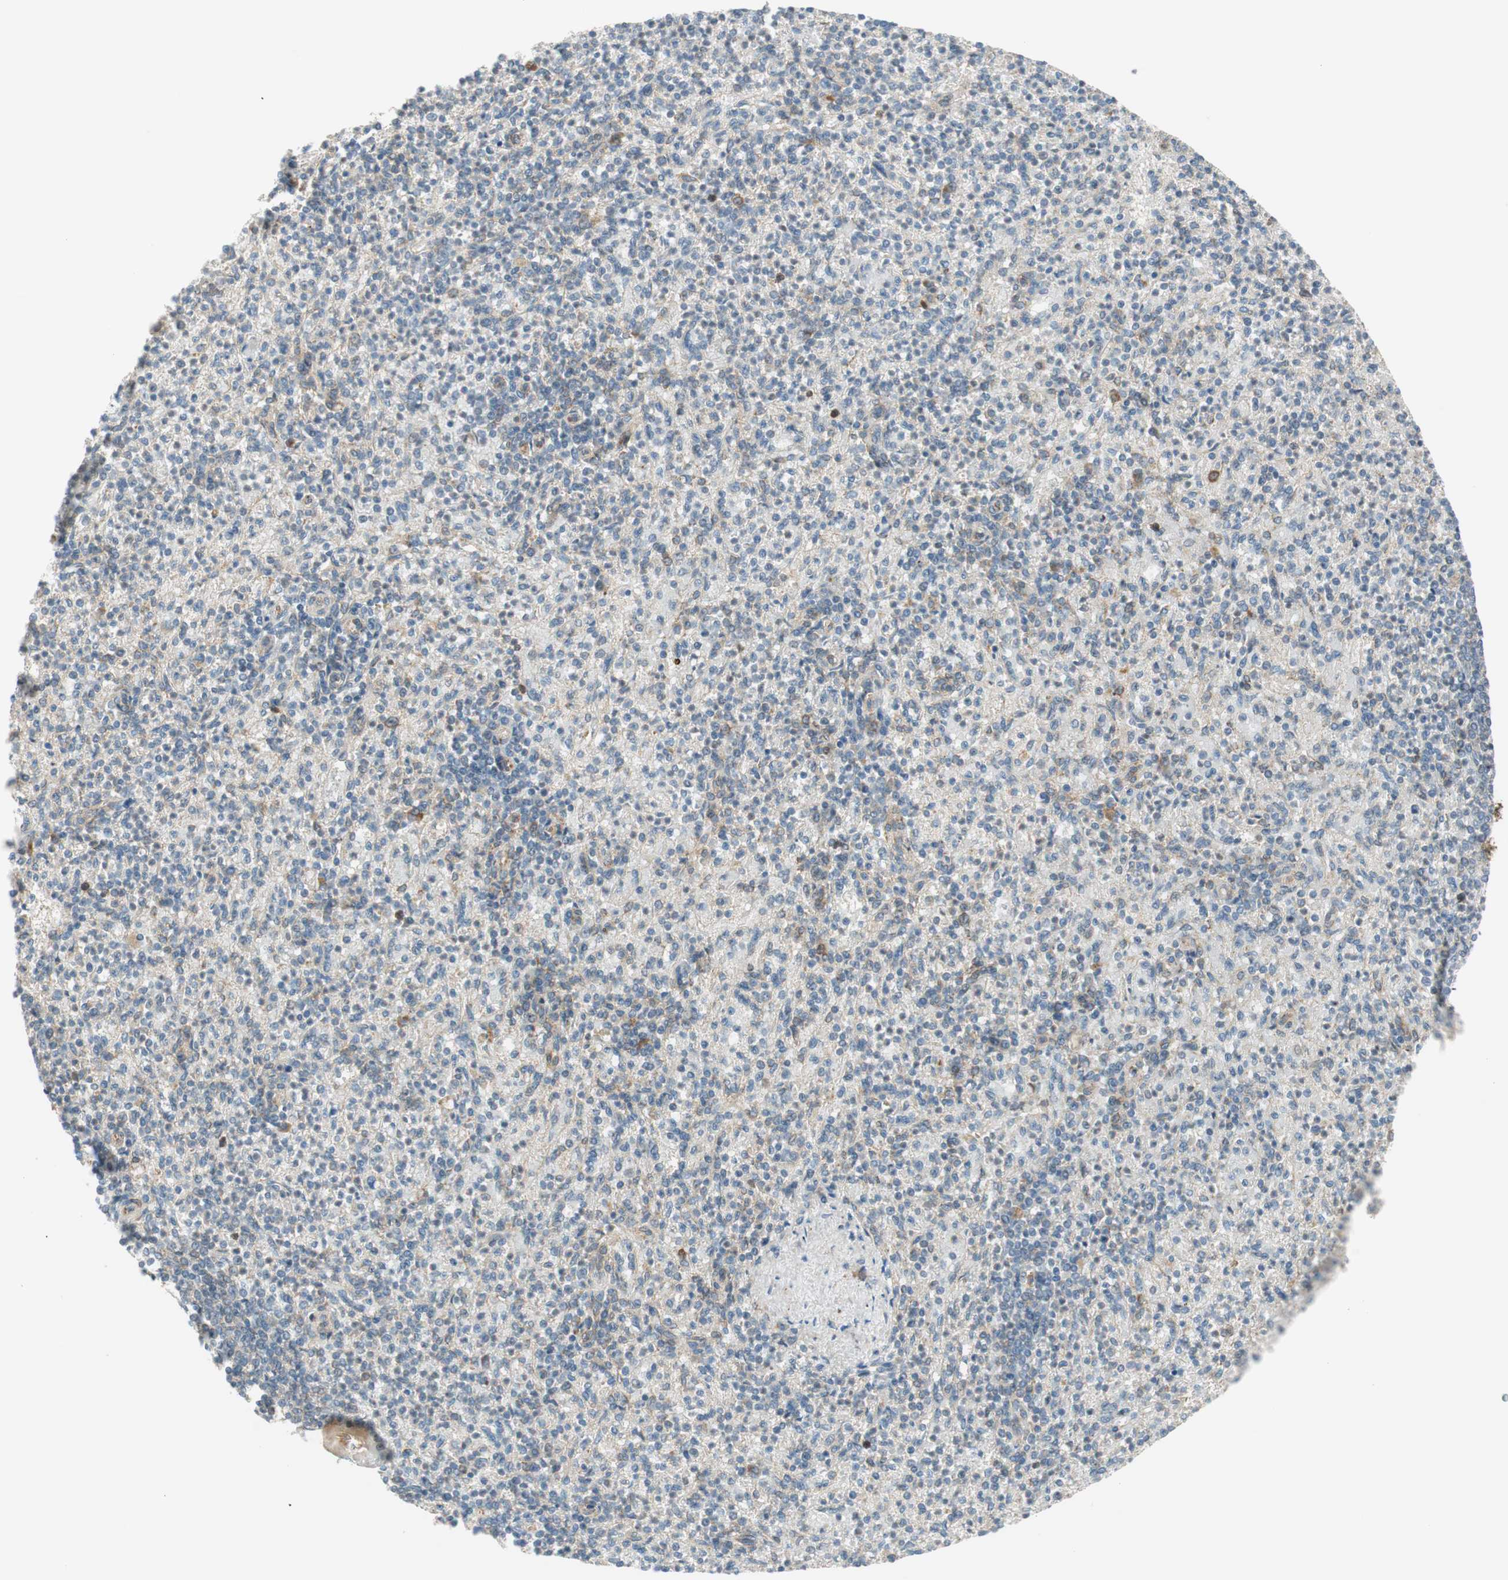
{"staining": {"intensity": "weak", "quantity": "25%-75%", "location": "cytoplasmic/membranous"}, "tissue": "spleen", "cell_type": "Cells in red pulp", "image_type": "normal", "snomed": [{"axis": "morphology", "description": "Normal tissue, NOS"}, {"axis": "topography", "description": "Spleen"}], "caption": "A histopathology image of spleen stained for a protein exhibits weak cytoplasmic/membranous brown staining in cells in red pulp. Ihc stains the protein of interest in brown and the nuclei are stained blue.", "gene": "ABI1", "patient": {"sex": "female", "age": 74}}